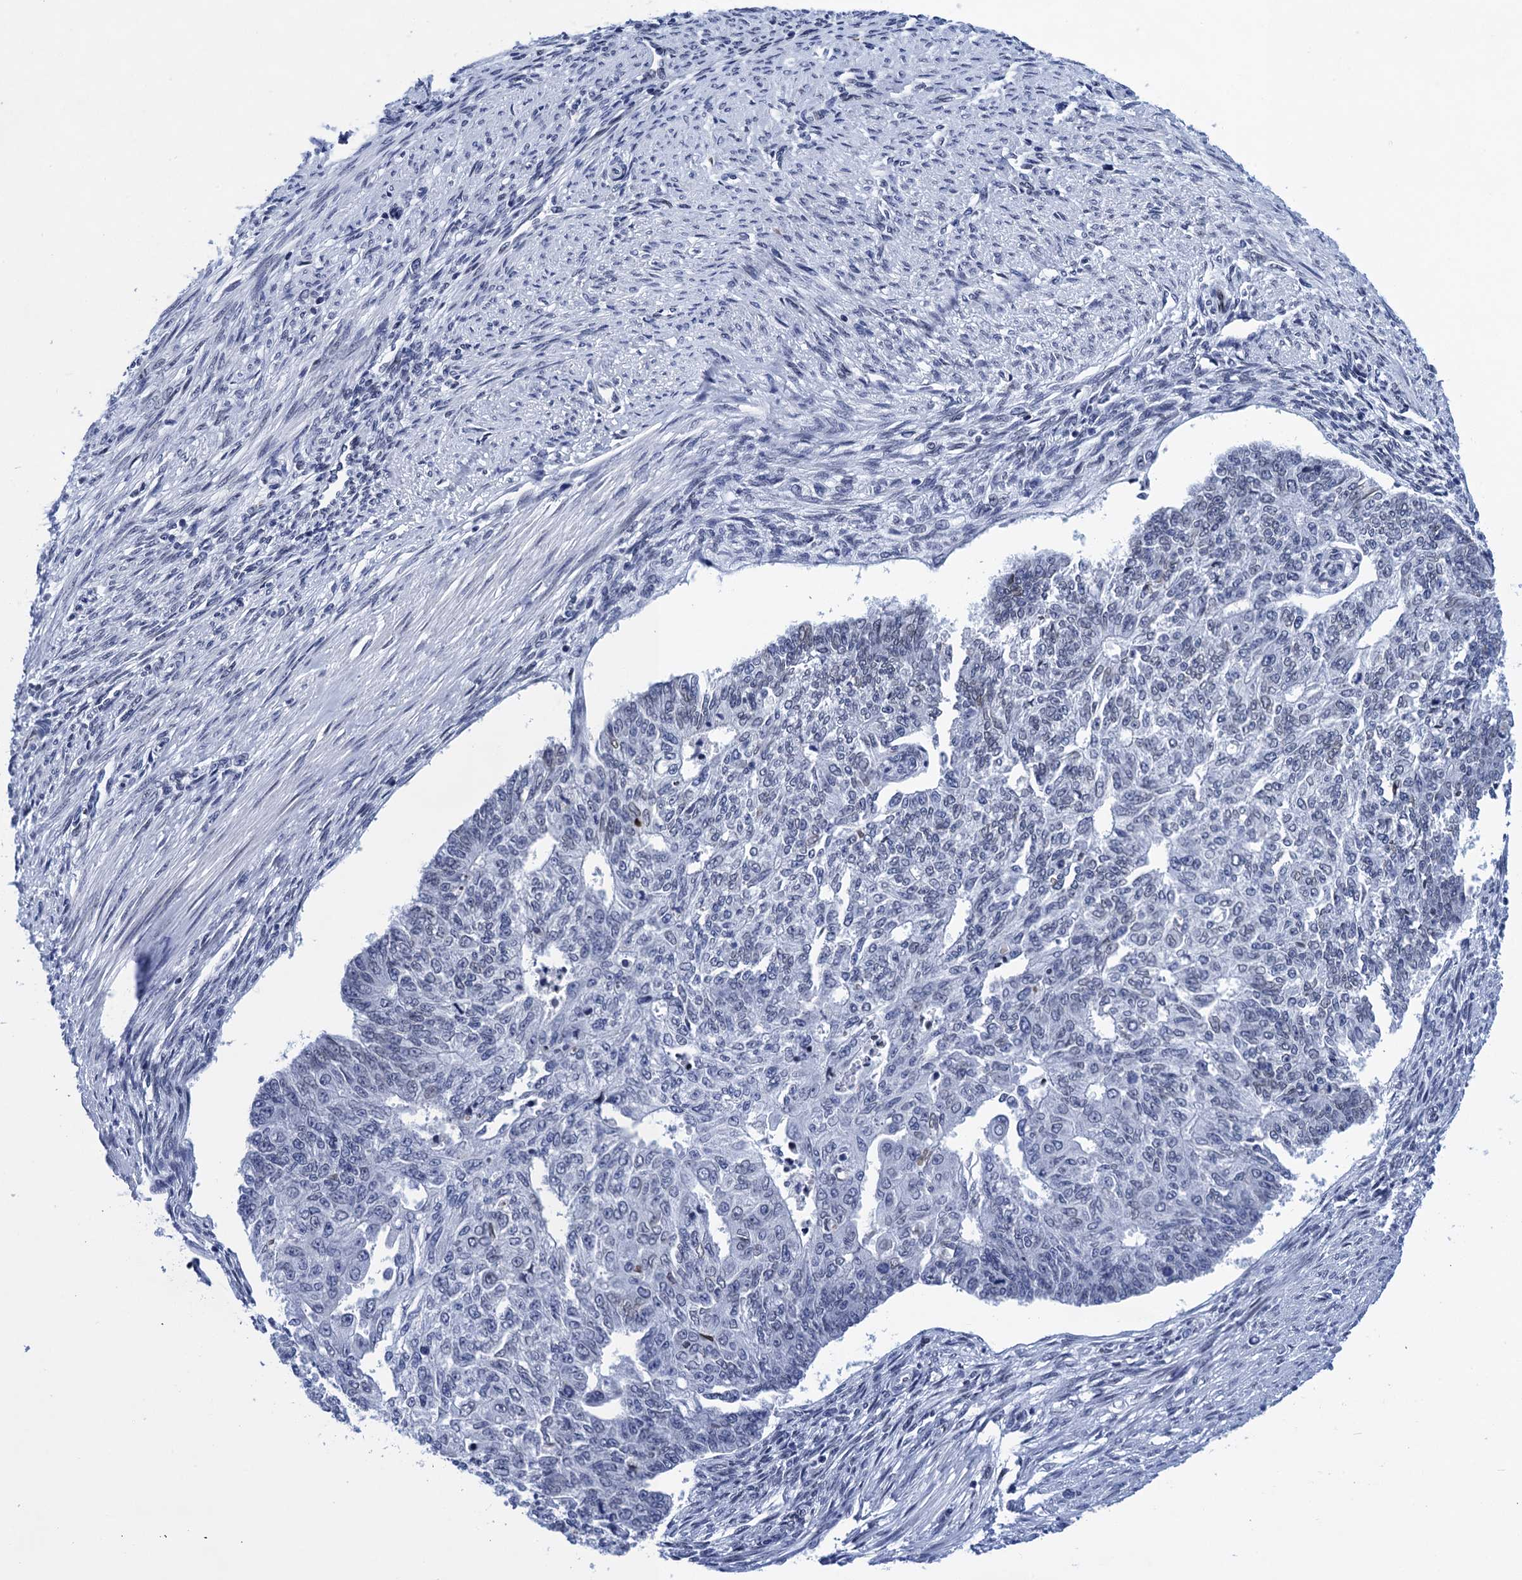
{"staining": {"intensity": "negative", "quantity": "none", "location": "none"}, "tissue": "endometrial cancer", "cell_type": "Tumor cells", "image_type": "cancer", "snomed": [{"axis": "morphology", "description": "Adenocarcinoma, NOS"}, {"axis": "topography", "description": "Endometrium"}], "caption": "A photomicrograph of endometrial cancer (adenocarcinoma) stained for a protein reveals no brown staining in tumor cells.", "gene": "METTL25", "patient": {"sex": "female", "age": 32}}